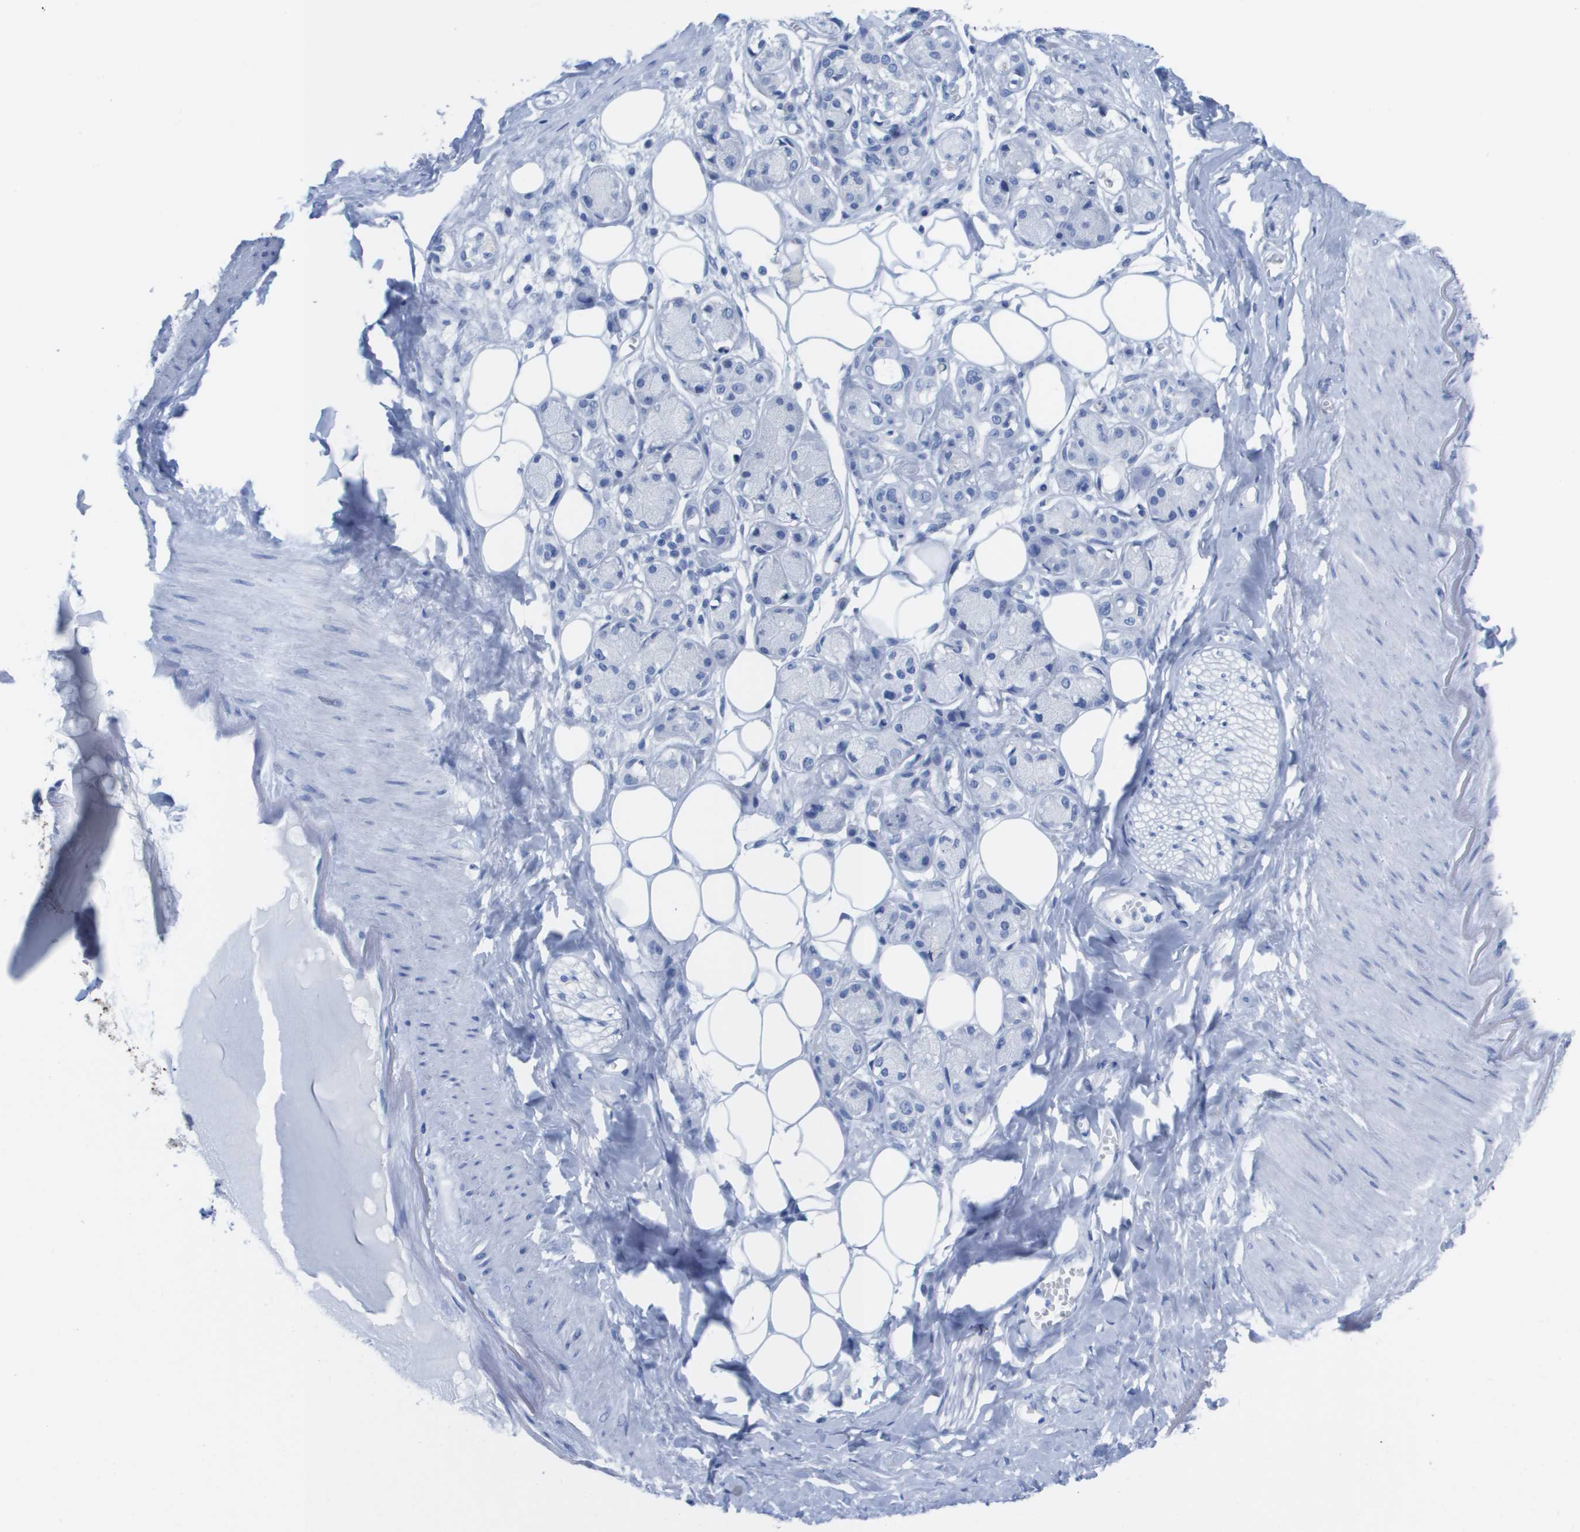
{"staining": {"intensity": "negative", "quantity": "none", "location": "none"}, "tissue": "adipose tissue", "cell_type": "Adipocytes", "image_type": "normal", "snomed": [{"axis": "morphology", "description": "Normal tissue, NOS"}, {"axis": "morphology", "description": "Inflammation, NOS"}, {"axis": "topography", "description": "Salivary gland"}, {"axis": "topography", "description": "Peripheral nerve tissue"}], "caption": "Histopathology image shows no protein staining in adipocytes of unremarkable adipose tissue. Brightfield microscopy of immunohistochemistry stained with DAB (3,3'-diaminobenzidine) (brown) and hematoxylin (blue), captured at high magnification.", "gene": "KCNA3", "patient": {"sex": "female", "age": 75}}